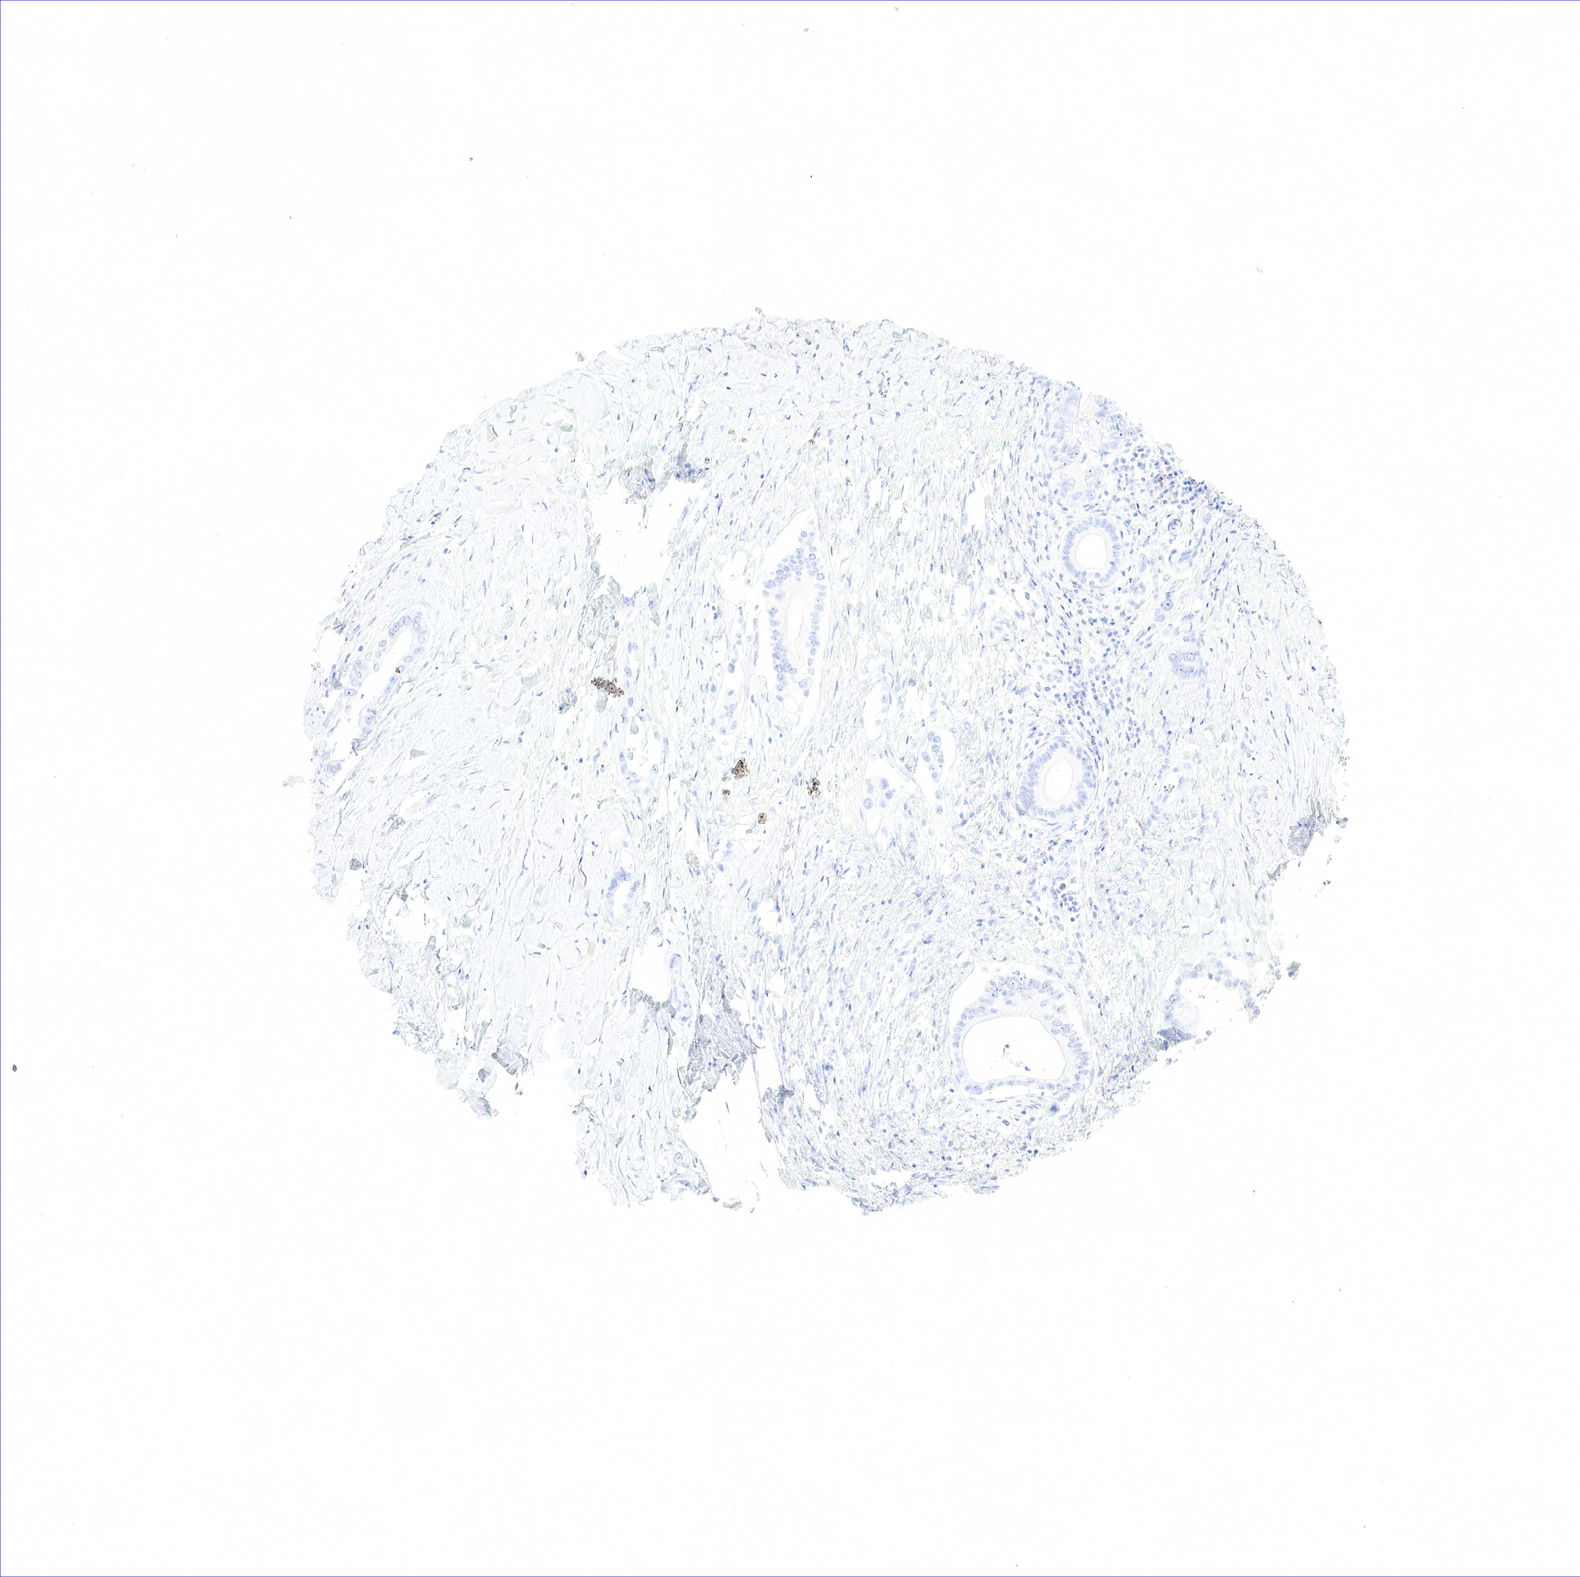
{"staining": {"intensity": "negative", "quantity": "none", "location": "none"}, "tissue": "liver cancer", "cell_type": "Tumor cells", "image_type": "cancer", "snomed": [{"axis": "morphology", "description": "Cholangiocarcinoma"}, {"axis": "topography", "description": "Liver"}], "caption": "Human liver cholangiocarcinoma stained for a protein using immunohistochemistry demonstrates no staining in tumor cells.", "gene": "TNFRSF8", "patient": {"sex": "female", "age": 65}}